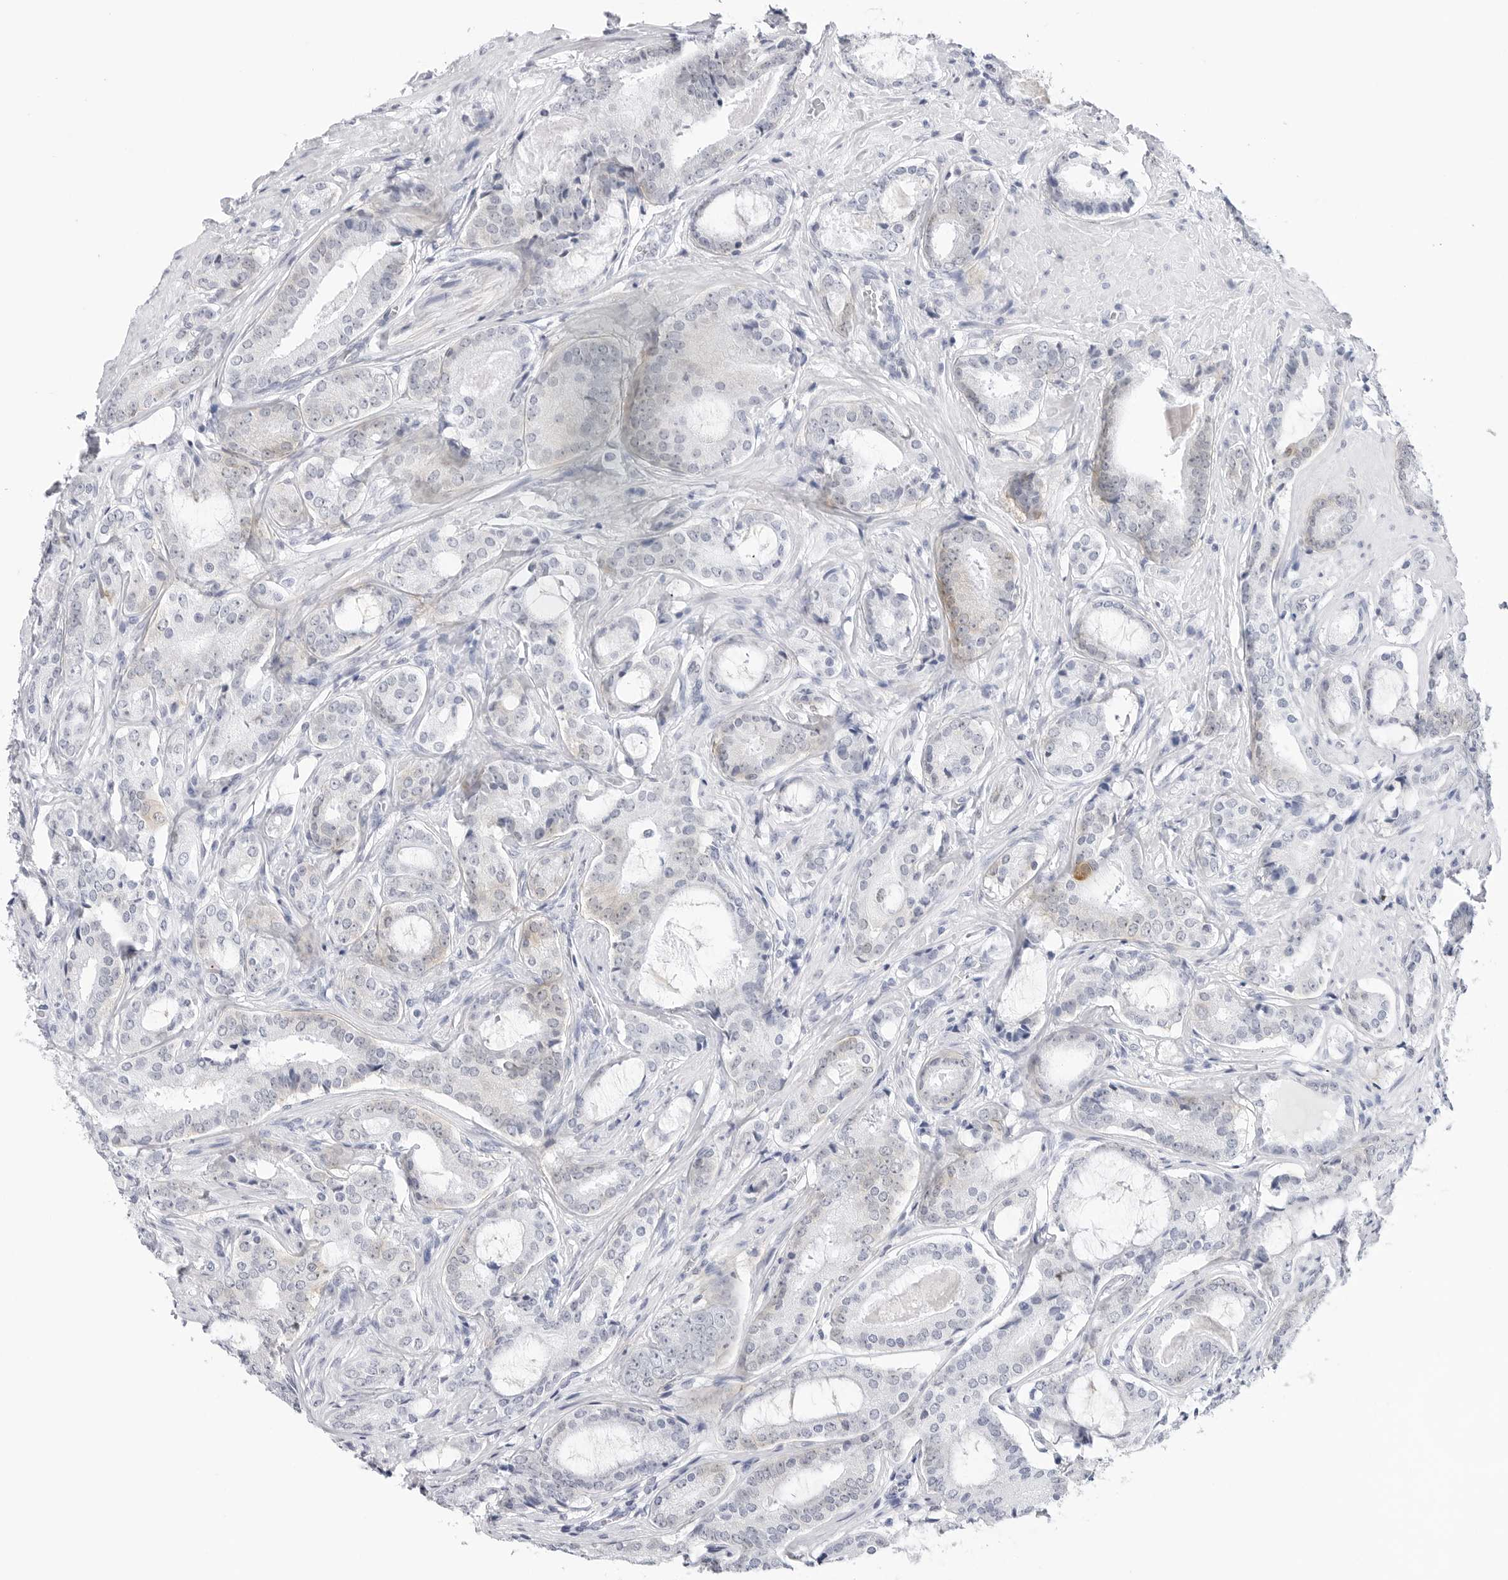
{"staining": {"intensity": "weak", "quantity": "<25%", "location": "cytoplasmic/membranous"}, "tissue": "prostate cancer", "cell_type": "Tumor cells", "image_type": "cancer", "snomed": [{"axis": "morphology", "description": "Adenocarcinoma, High grade"}, {"axis": "topography", "description": "Prostate"}], "caption": "Immunohistochemistry image of neoplastic tissue: human prostate cancer stained with DAB (3,3'-diaminobenzidine) reveals no significant protein expression in tumor cells.", "gene": "SLC19A1", "patient": {"sex": "male", "age": 73}}